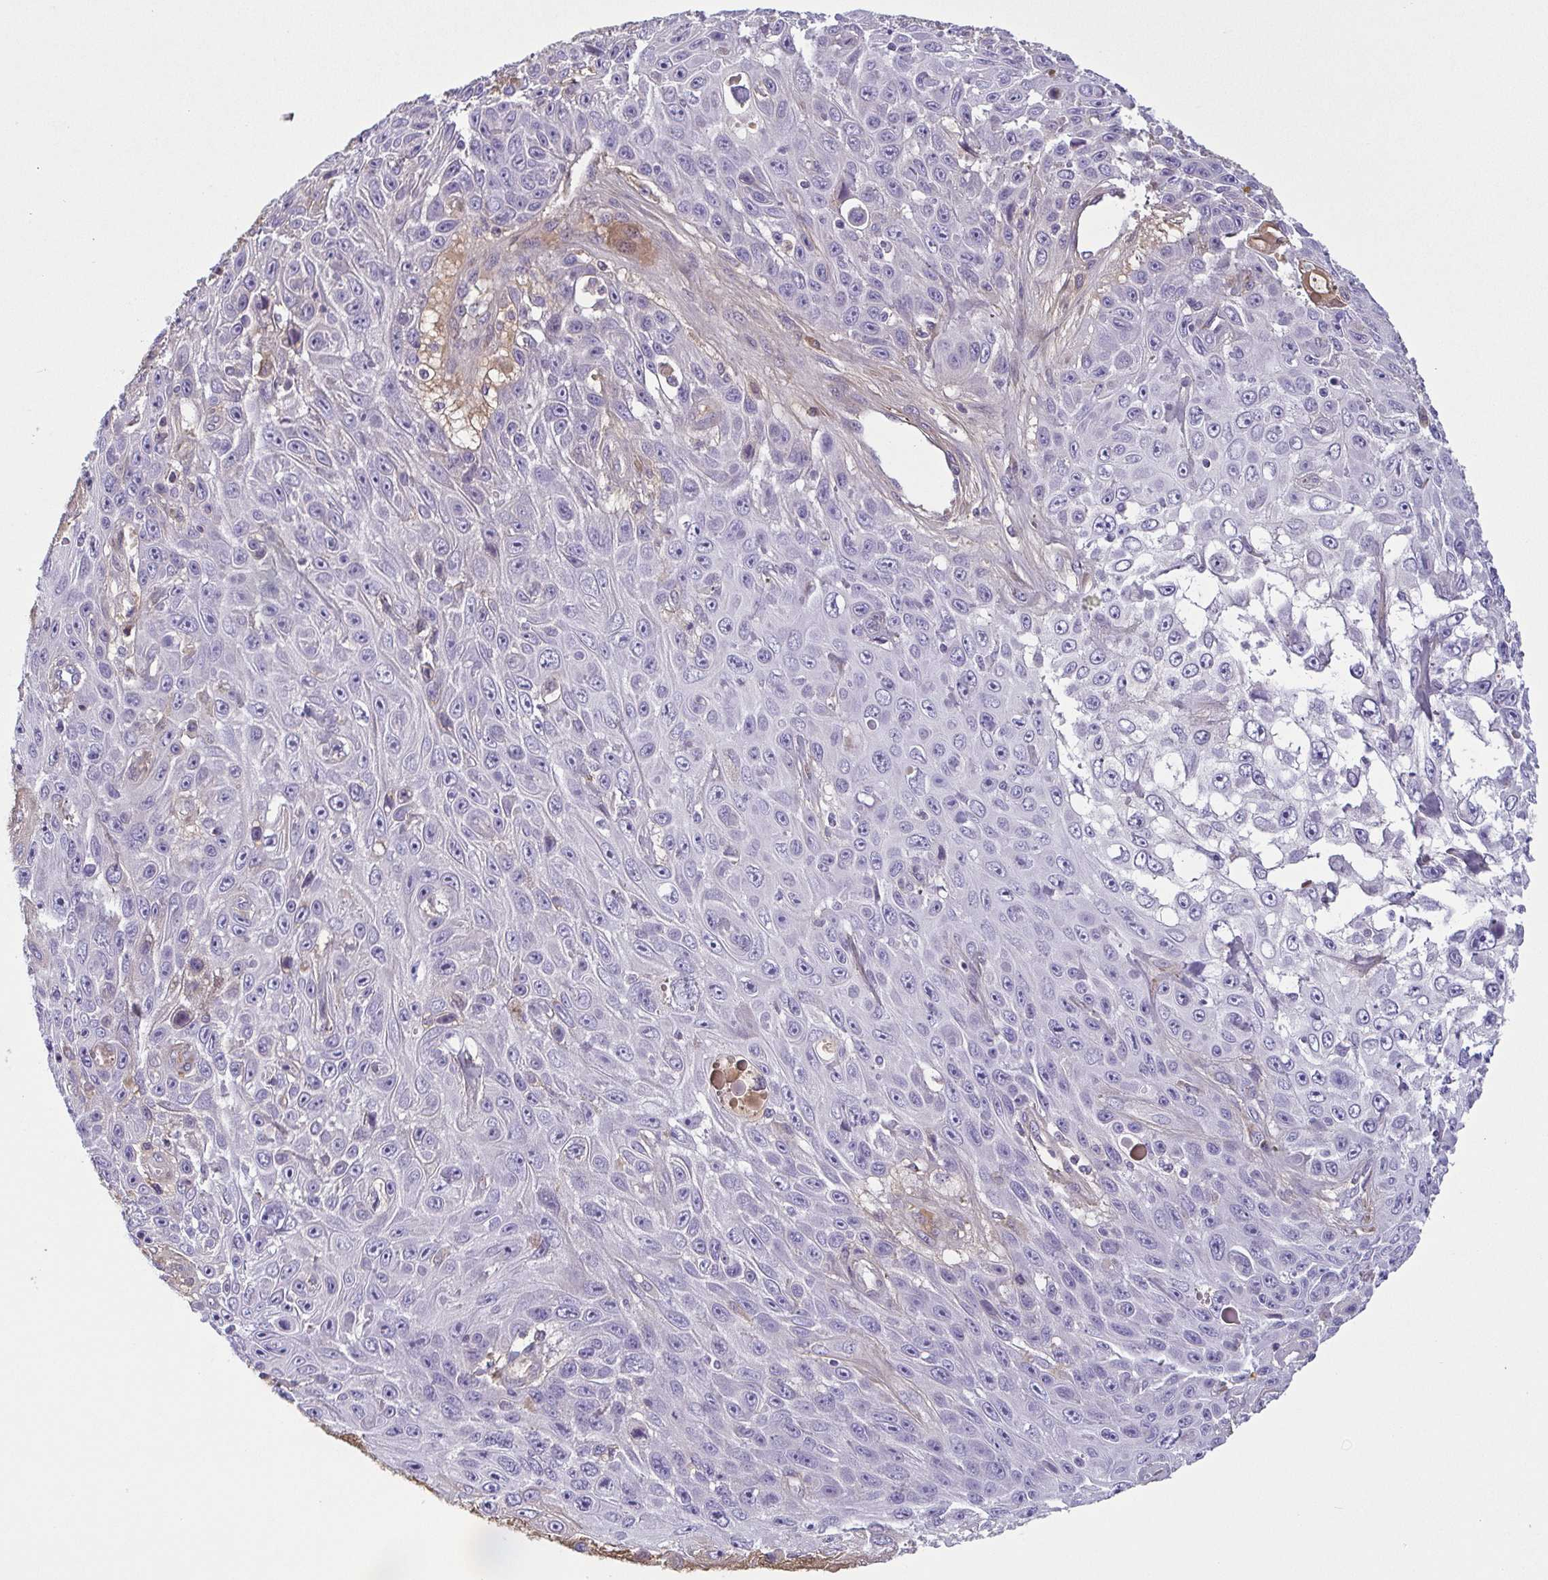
{"staining": {"intensity": "negative", "quantity": "none", "location": "none"}, "tissue": "skin cancer", "cell_type": "Tumor cells", "image_type": "cancer", "snomed": [{"axis": "morphology", "description": "Squamous cell carcinoma, NOS"}, {"axis": "topography", "description": "Skin"}], "caption": "Histopathology image shows no protein positivity in tumor cells of squamous cell carcinoma (skin) tissue. The staining was performed using DAB (3,3'-diaminobenzidine) to visualize the protein expression in brown, while the nuclei were stained in blue with hematoxylin (Magnification: 20x).", "gene": "ECM1", "patient": {"sex": "male", "age": 82}}